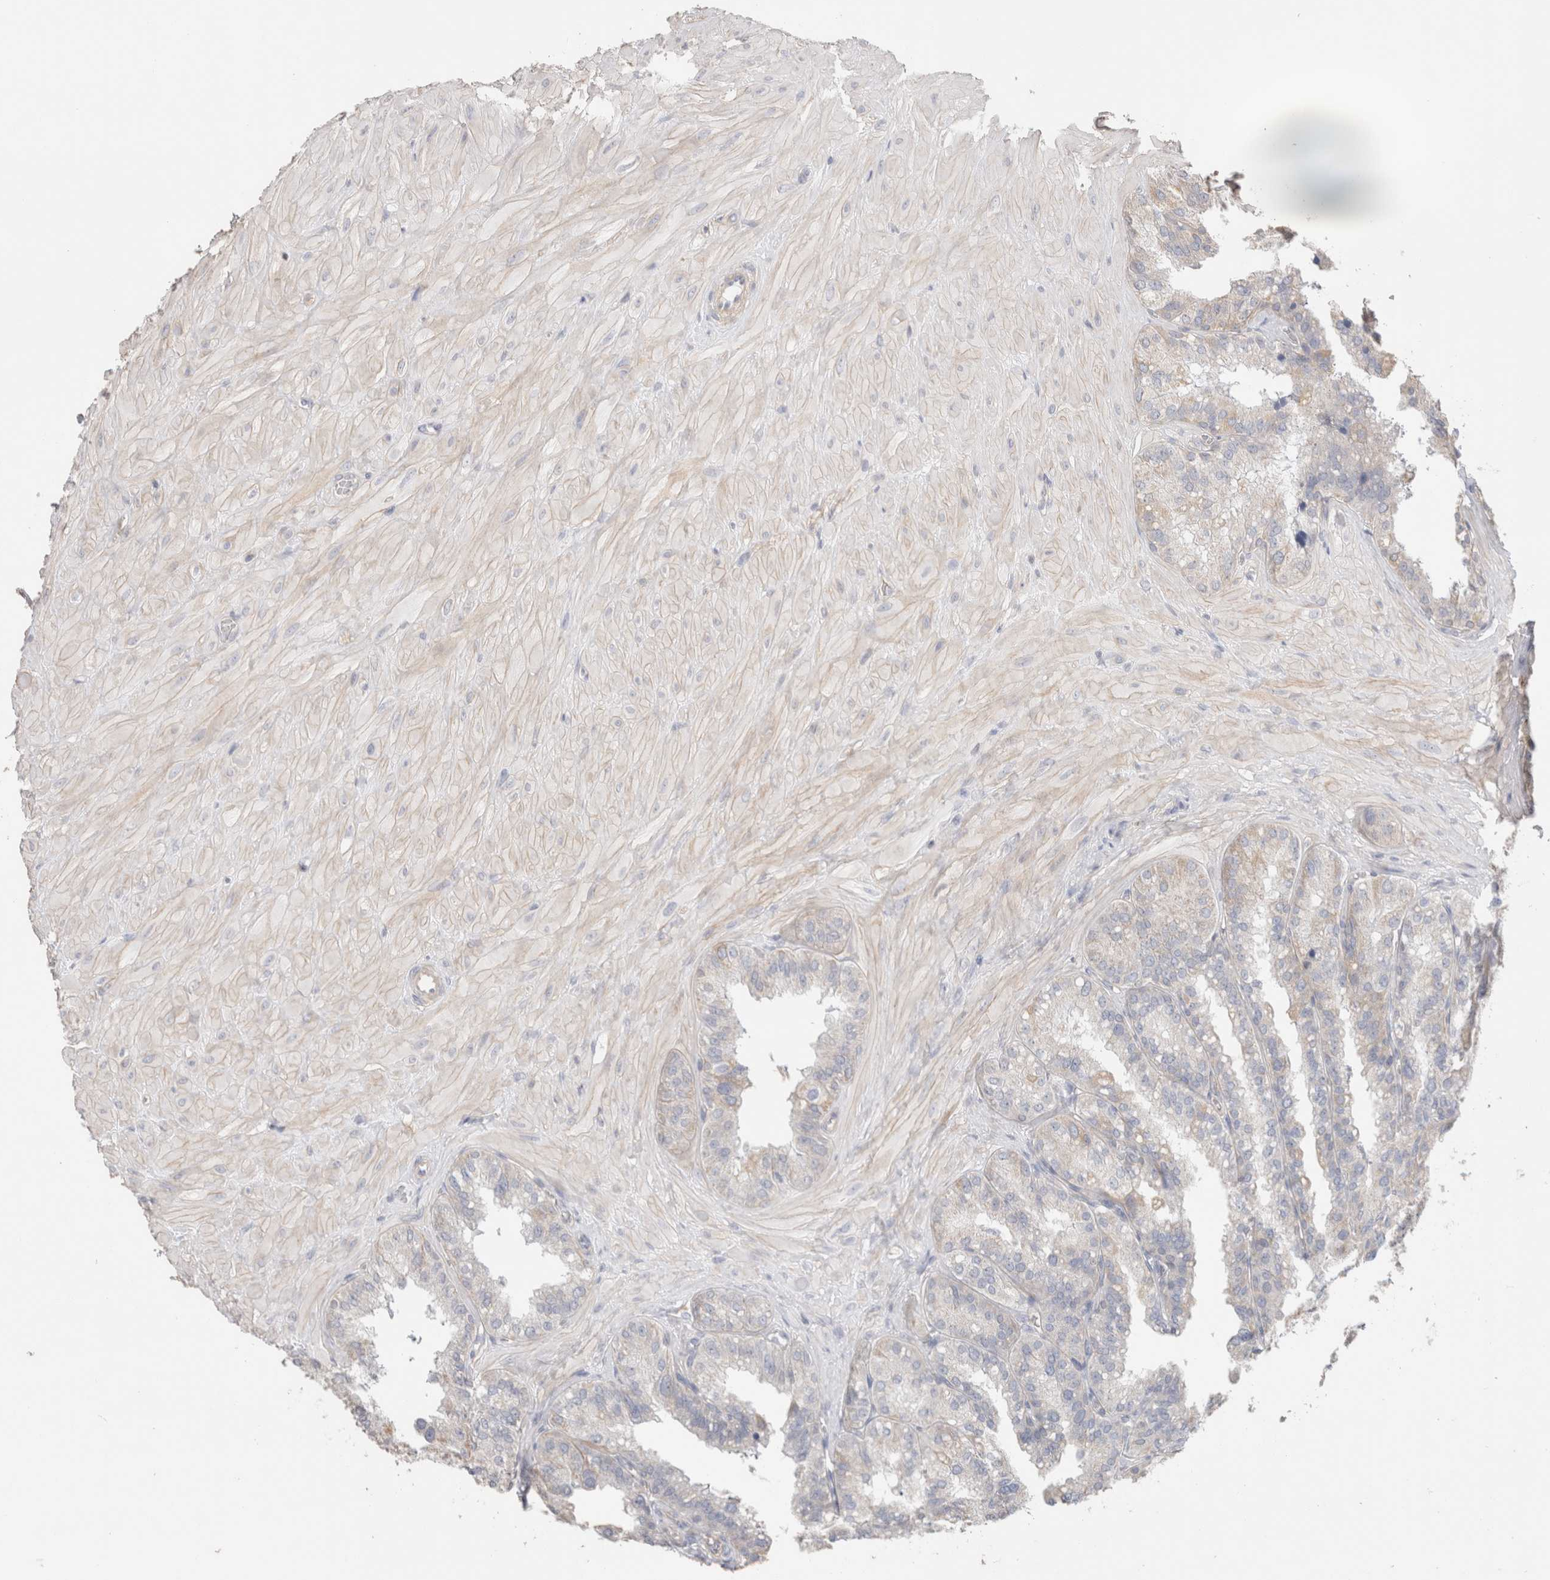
{"staining": {"intensity": "negative", "quantity": "none", "location": "none"}, "tissue": "seminal vesicle", "cell_type": "Glandular cells", "image_type": "normal", "snomed": [{"axis": "morphology", "description": "Normal tissue, NOS"}, {"axis": "topography", "description": "Prostate"}, {"axis": "topography", "description": "Seminal veicle"}], "caption": "Glandular cells are negative for protein expression in normal human seminal vesicle. The staining was performed using DAB to visualize the protein expression in brown, while the nuclei were stained in blue with hematoxylin (Magnification: 20x).", "gene": "DMD", "patient": {"sex": "male", "age": 51}}